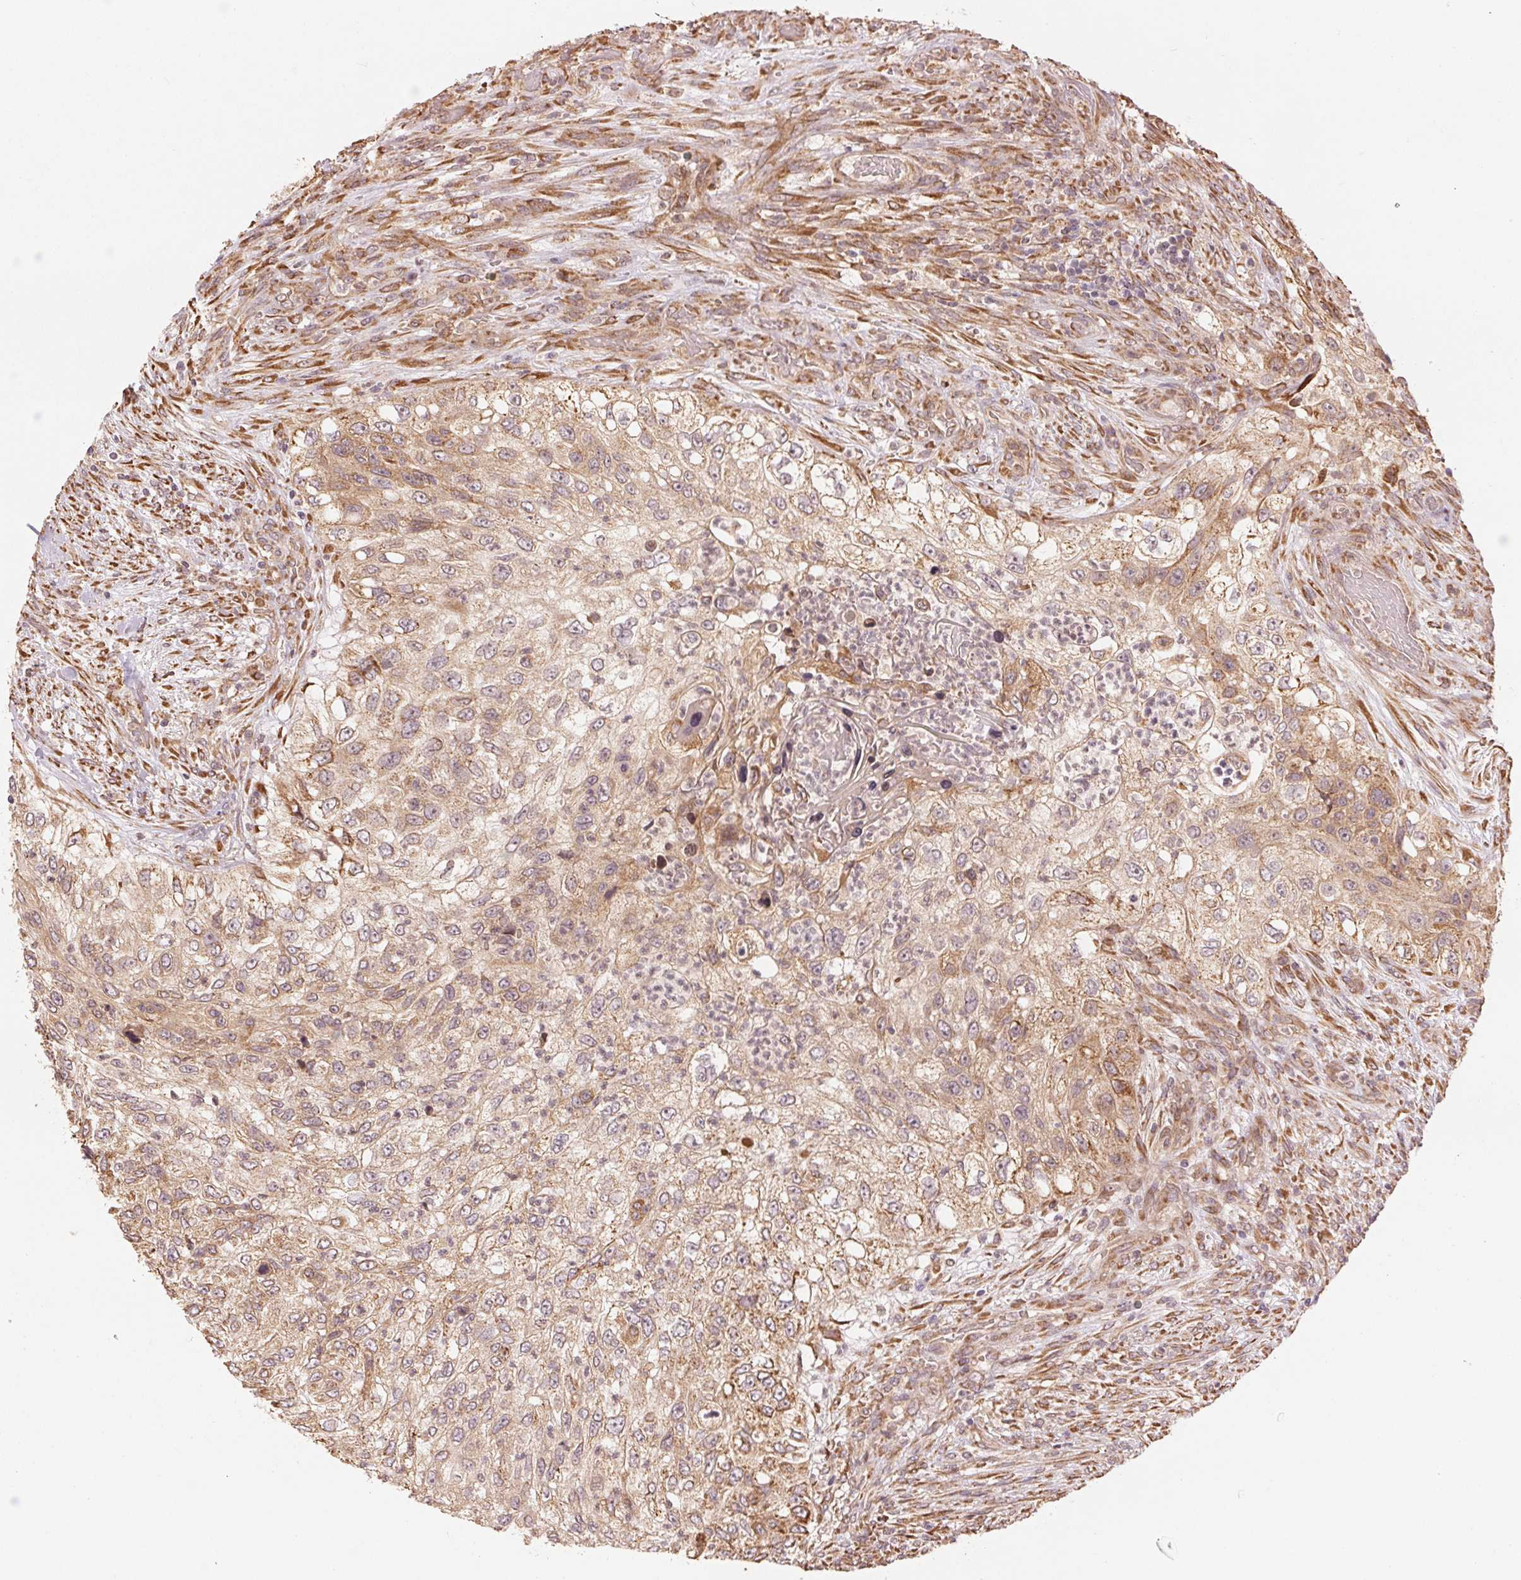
{"staining": {"intensity": "moderate", "quantity": ">75%", "location": "cytoplasmic/membranous"}, "tissue": "urothelial cancer", "cell_type": "Tumor cells", "image_type": "cancer", "snomed": [{"axis": "morphology", "description": "Urothelial carcinoma, High grade"}, {"axis": "topography", "description": "Urinary bladder"}], "caption": "Brown immunohistochemical staining in human urothelial carcinoma (high-grade) demonstrates moderate cytoplasmic/membranous staining in about >75% of tumor cells.", "gene": "SLC20A1", "patient": {"sex": "female", "age": 60}}